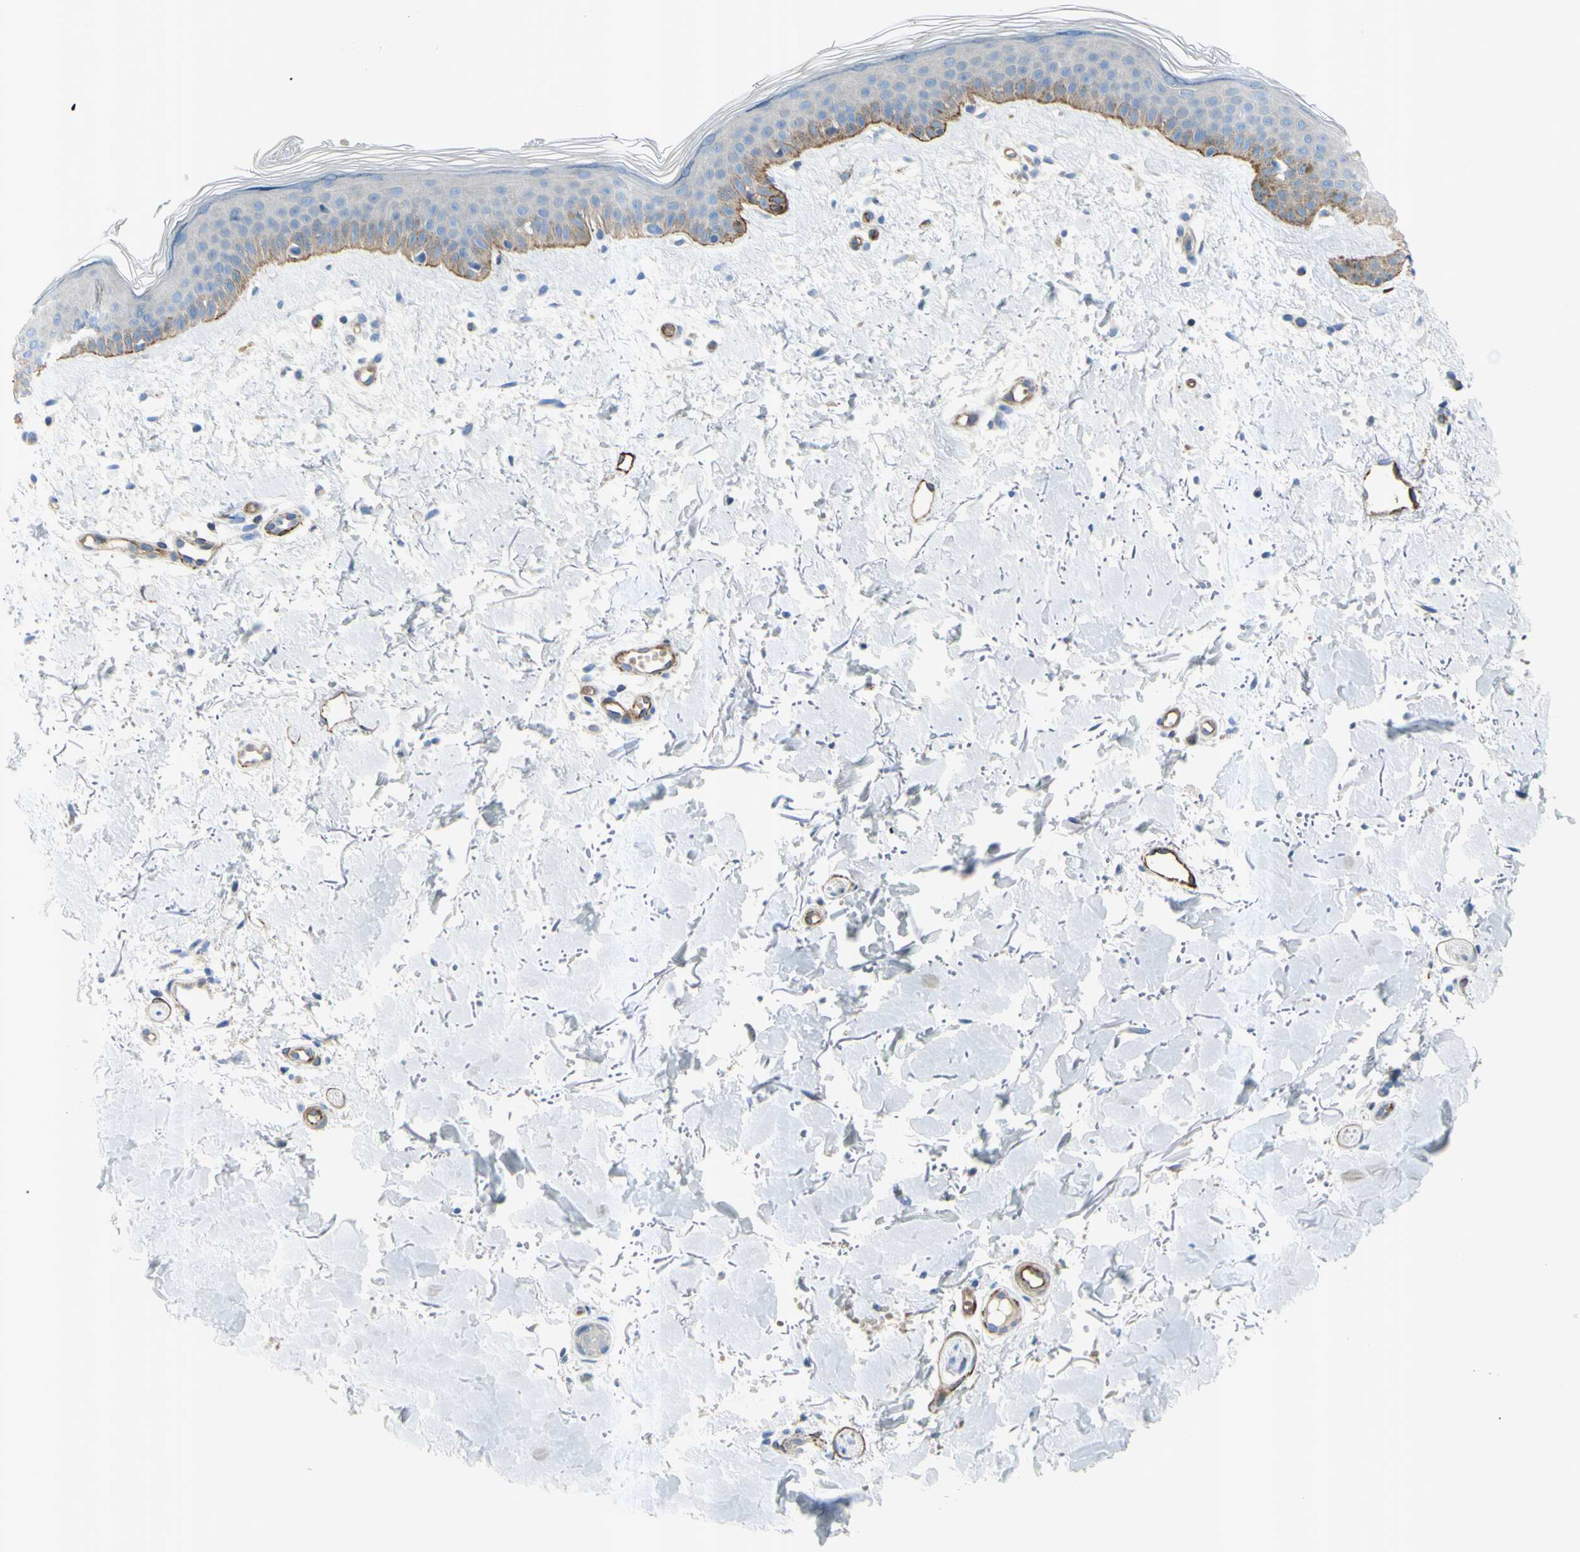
{"staining": {"intensity": "negative", "quantity": "none", "location": "none"}, "tissue": "skin", "cell_type": "Fibroblasts", "image_type": "normal", "snomed": [{"axis": "morphology", "description": "Normal tissue, NOS"}, {"axis": "topography", "description": "Skin"}], "caption": "High power microscopy photomicrograph of an immunohistochemistry (IHC) photomicrograph of benign skin, revealing no significant staining in fibroblasts. (Brightfield microscopy of DAB (3,3'-diaminobenzidine) IHC at high magnification).", "gene": "PRRG2", "patient": {"sex": "female", "age": 56}}